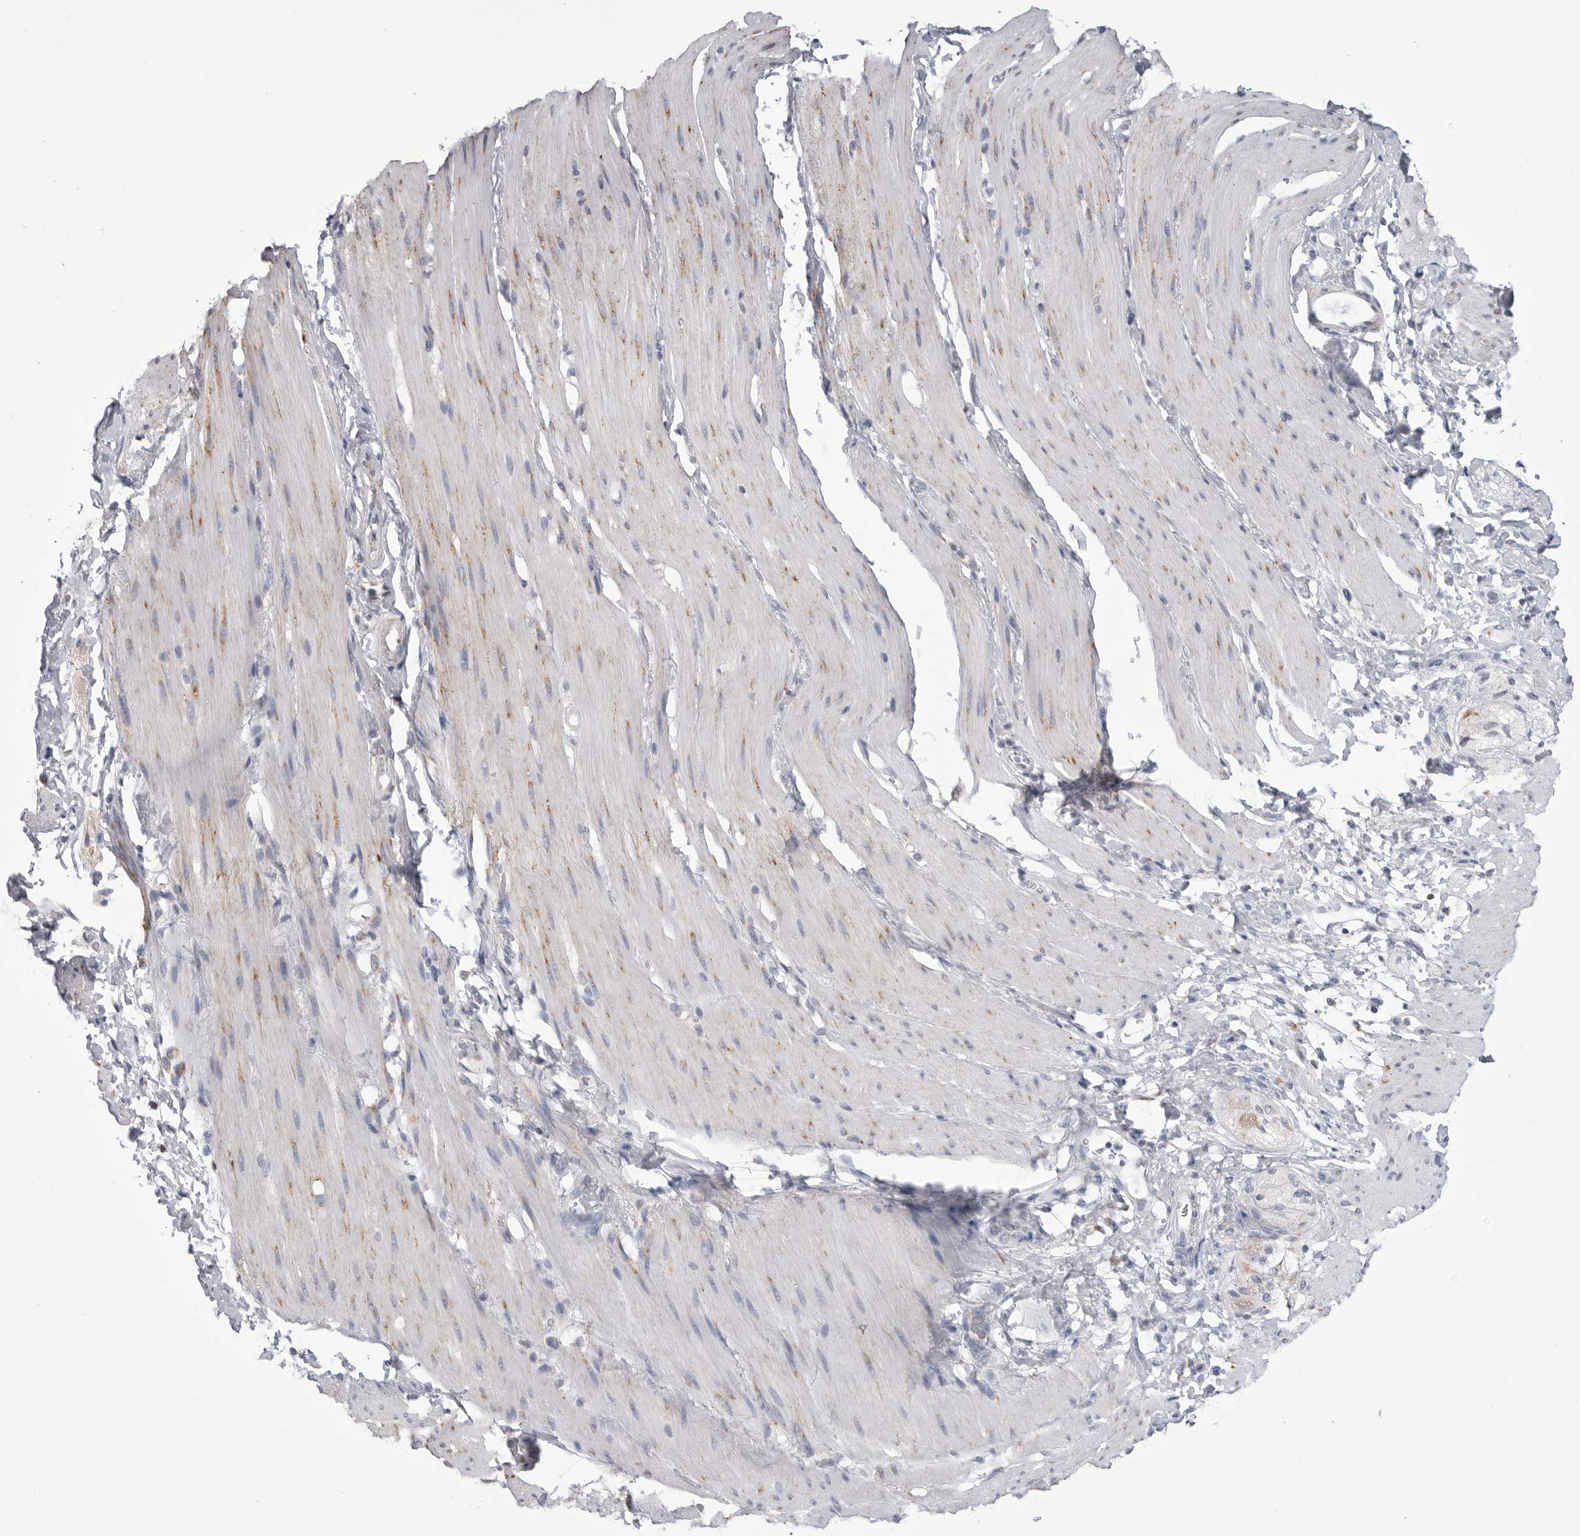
{"staining": {"intensity": "weak", "quantity": "<25%", "location": "cytoplasmic/membranous"}, "tissue": "smooth muscle", "cell_type": "Smooth muscle cells", "image_type": "normal", "snomed": [{"axis": "morphology", "description": "Normal tissue, NOS"}, {"axis": "topography", "description": "Smooth muscle"}, {"axis": "topography", "description": "Small intestine"}], "caption": "The IHC photomicrograph has no significant expression in smooth muscle cells of smooth muscle.", "gene": "FH", "patient": {"sex": "female", "age": 84}}